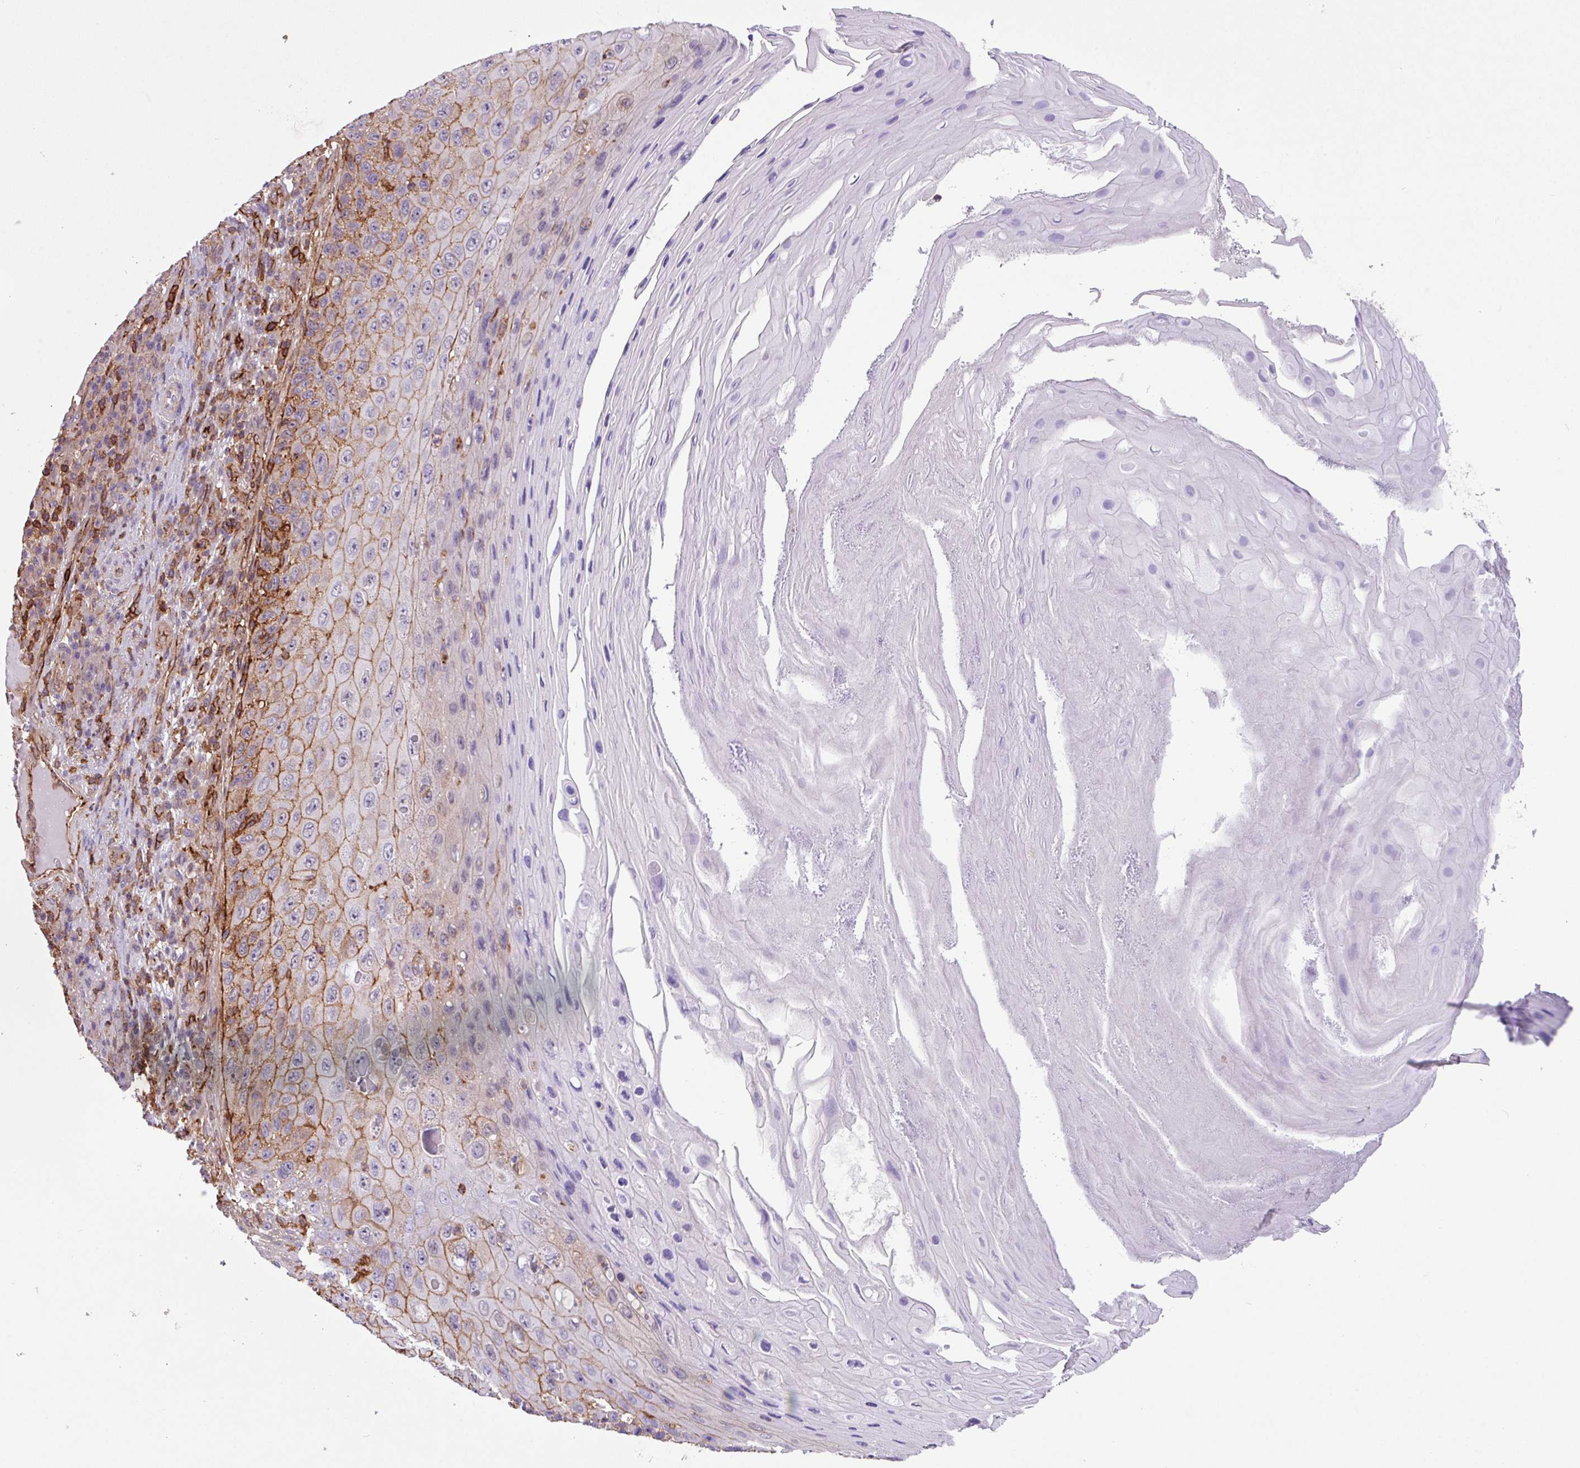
{"staining": {"intensity": "moderate", "quantity": "25%-75%", "location": "cytoplasmic/membranous"}, "tissue": "skin cancer", "cell_type": "Tumor cells", "image_type": "cancer", "snomed": [{"axis": "morphology", "description": "Squamous cell carcinoma, NOS"}, {"axis": "topography", "description": "Skin"}], "caption": "Skin cancer (squamous cell carcinoma) stained for a protein (brown) exhibits moderate cytoplasmic/membranous positive positivity in approximately 25%-75% of tumor cells.", "gene": "PPP1R18", "patient": {"sex": "female", "age": 88}}